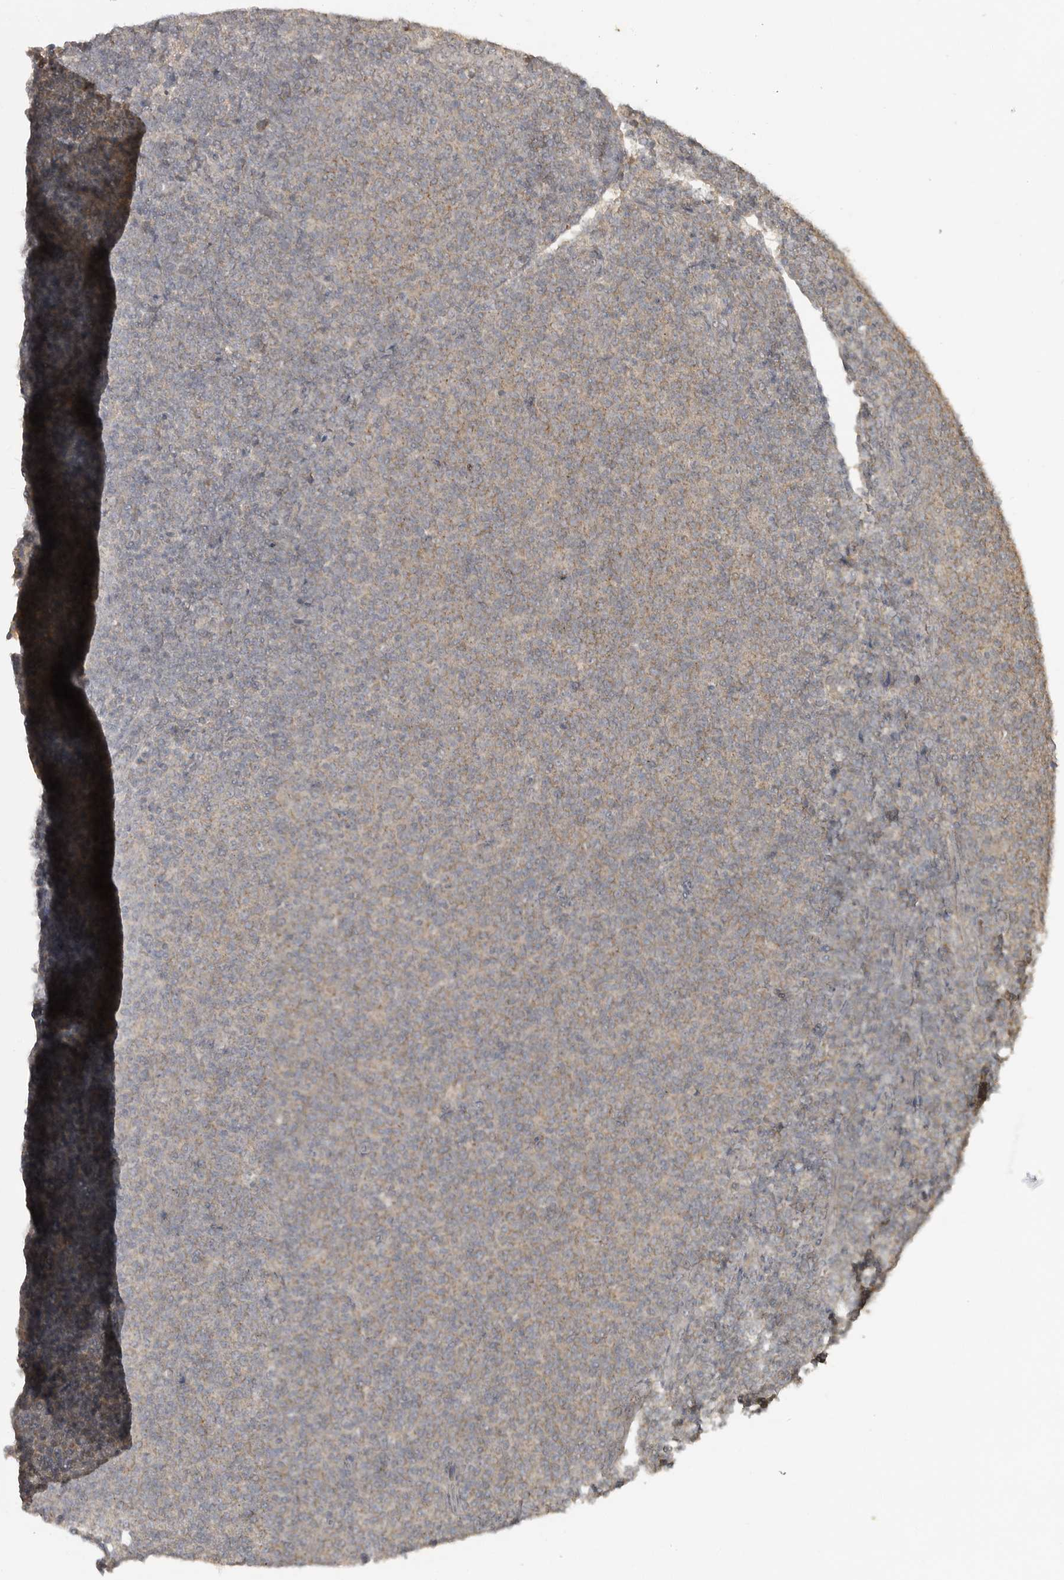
{"staining": {"intensity": "weak", "quantity": "<25%", "location": "cytoplasmic/membranous"}, "tissue": "lymphoma", "cell_type": "Tumor cells", "image_type": "cancer", "snomed": [{"axis": "morphology", "description": "Malignant lymphoma, non-Hodgkin's type, Low grade"}, {"axis": "topography", "description": "Lymph node"}], "caption": "This is an immunohistochemistry (IHC) image of human low-grade malignant lymphoma, non-Hodgkin's type. There is no staining in tumor cells.", "gene": "LLGL1", "patient": {"sex": "male", "age": 66}}